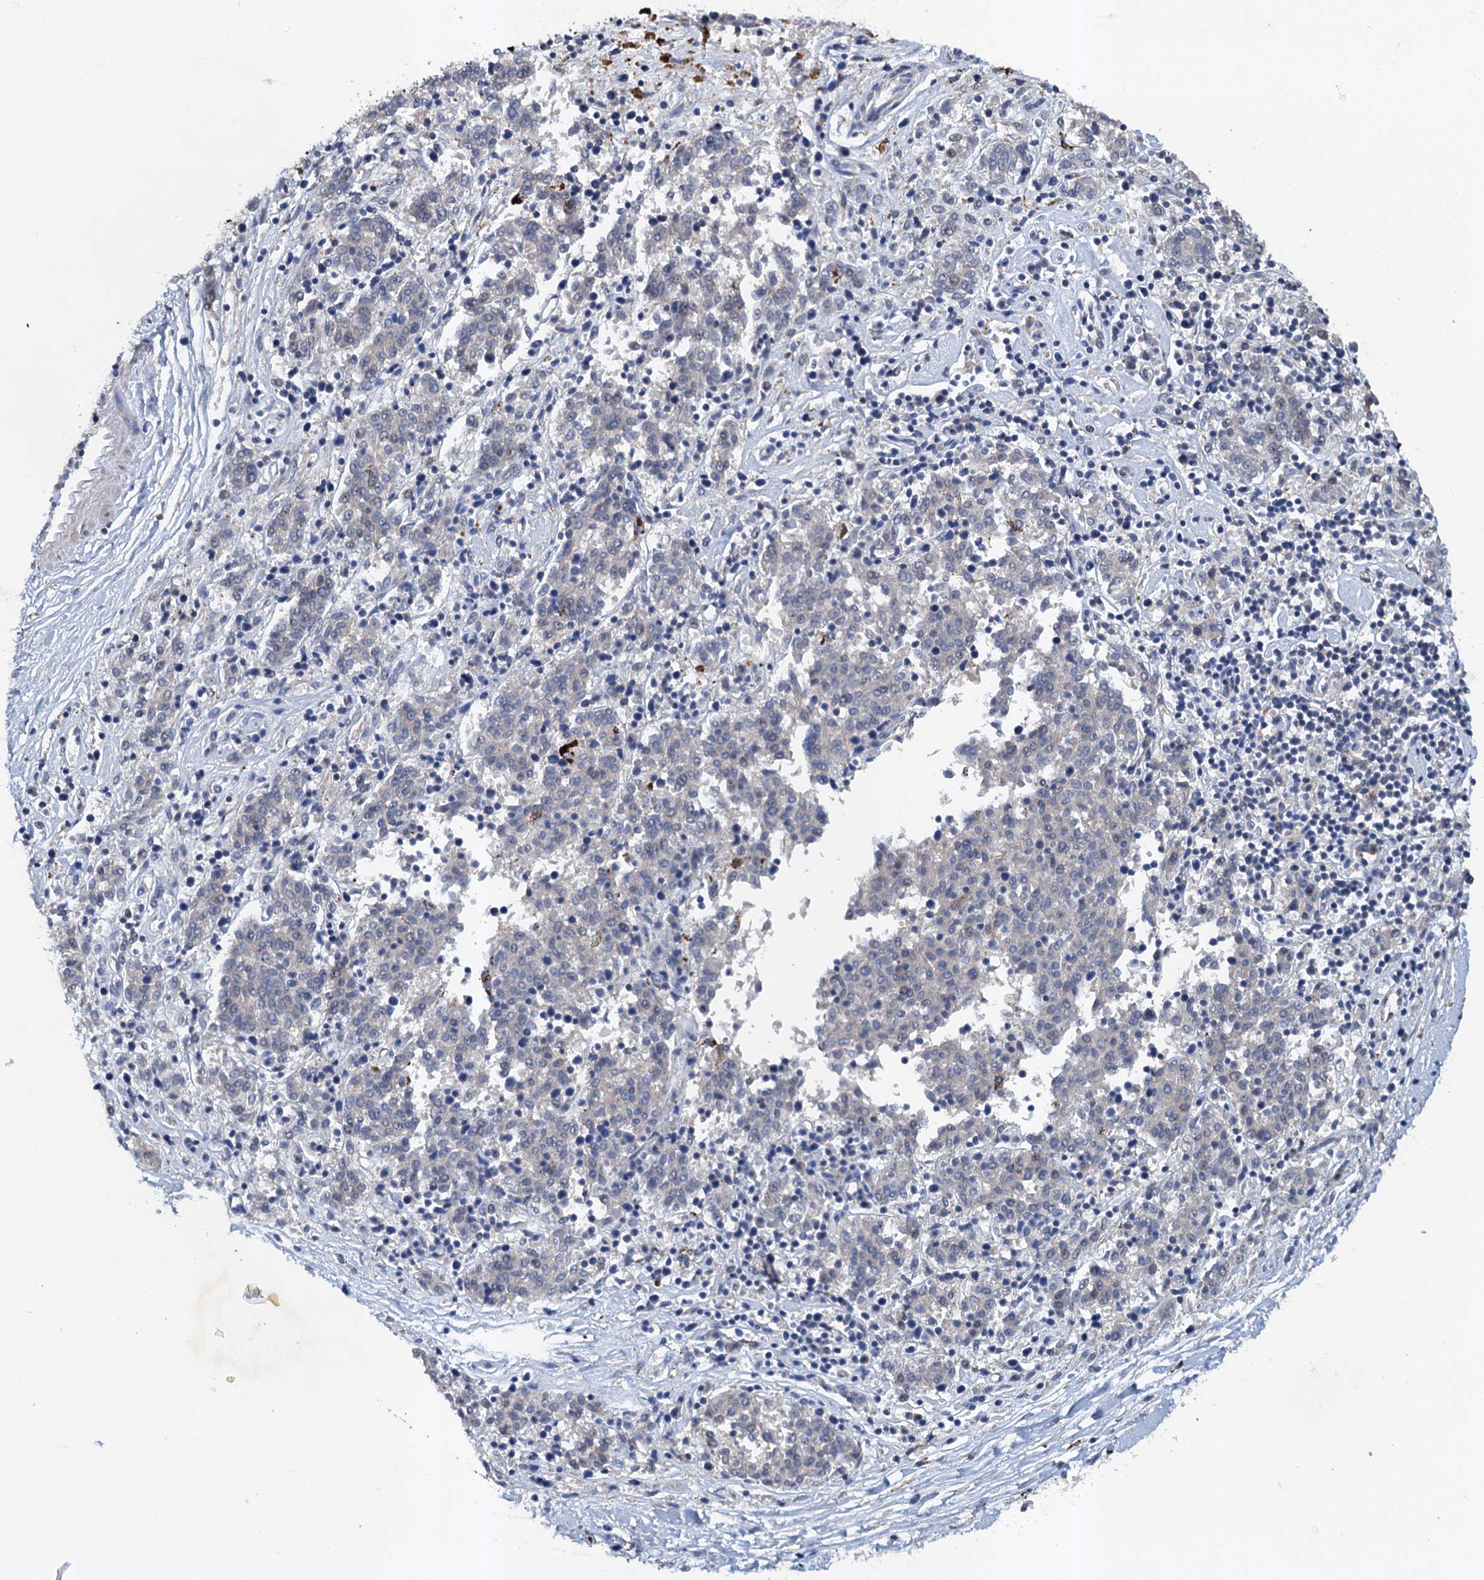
{"staining": {"intensity": "negative", "quantity": "none", "location": "none"}, "tissue": "melanoma", "cell_type": "Tumor cells", "image_type": "cancer", "snomed": [{"axis": "morphology", "description": "Malignant melanoma, NOS"}, {"axis": "topography", "description": "Skin"}], "caption": "A high-resolution photomicrograph shows immunohistochemistry staining of malignant melanoma, which demonstrates no significant expression in tumor cells.", "gene": "NBEA", "patient": {"sex": "female", "age": 72}}